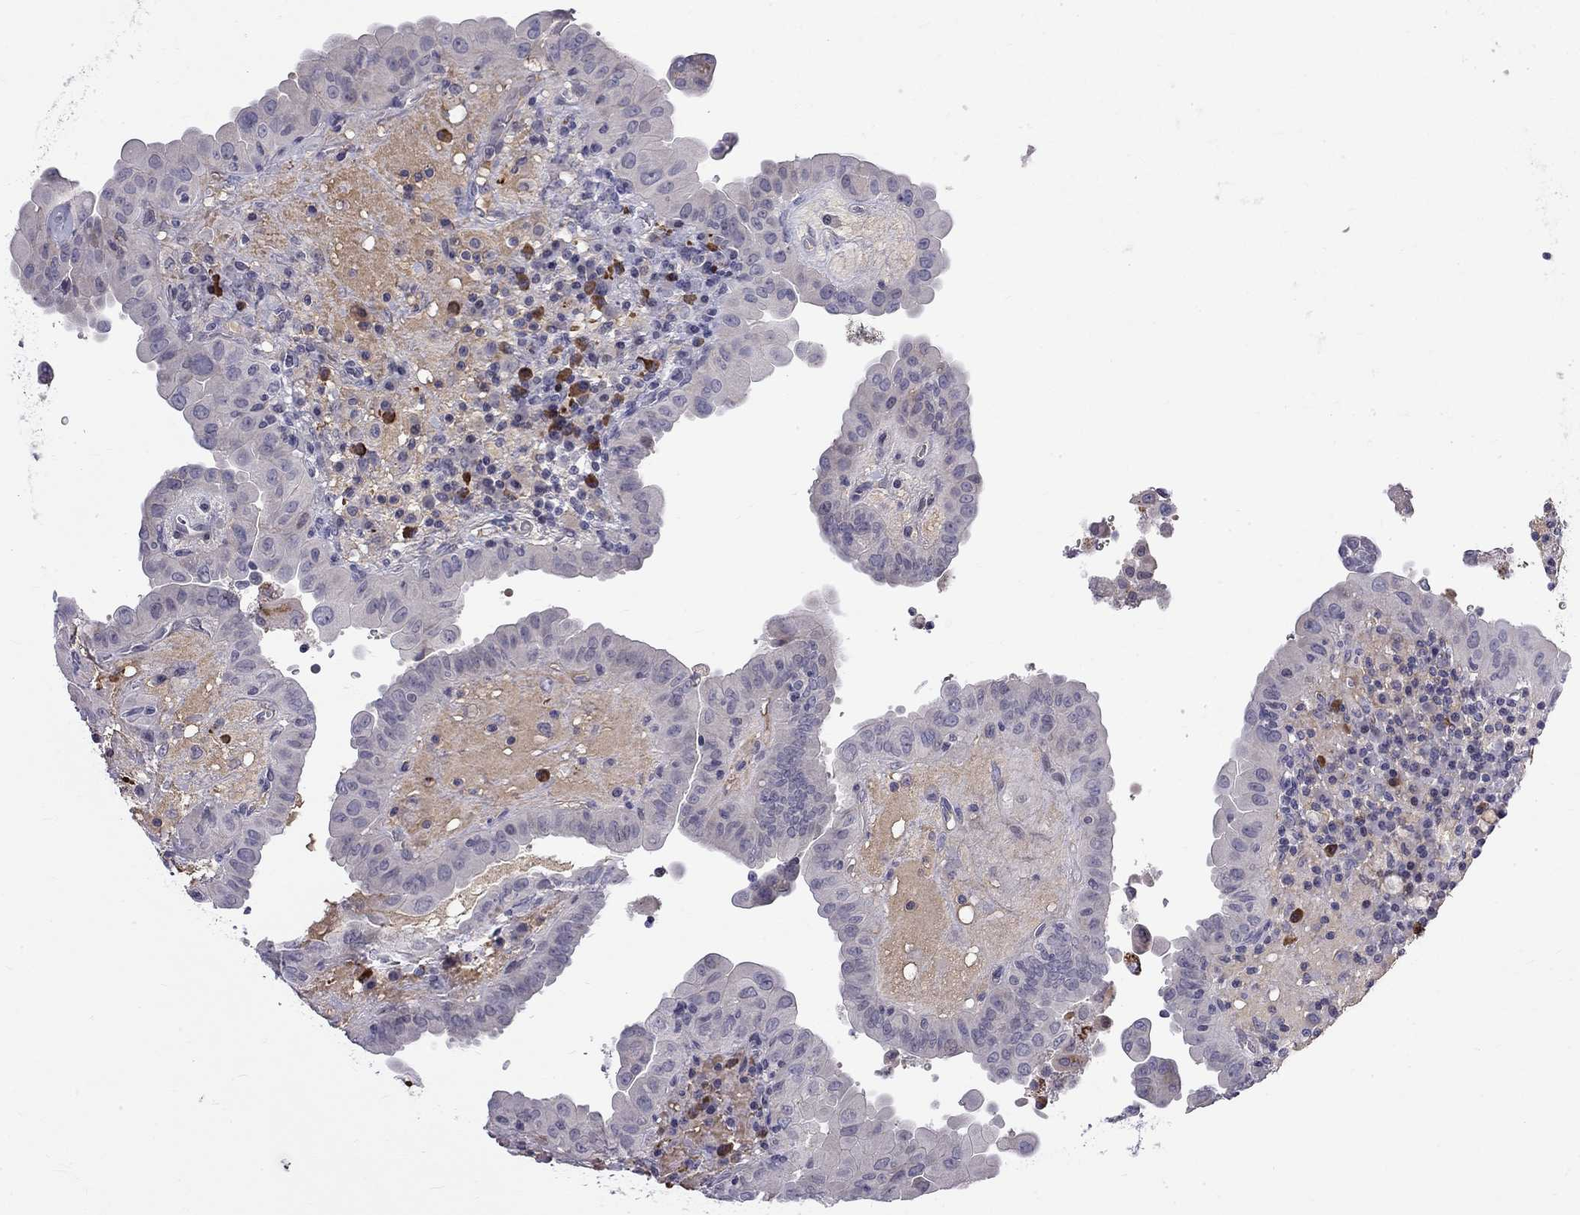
{"staining": {"intensity": "negative", "quantity": "none", "location": "none"}, "tissue": "thyroid cancer", "cell_type": "Tumor cells", "image_type": "cancer", "snomed": [{"axis": "morphology", "description": "Papillary adenocarcinoma, NOS"}, {"axis": "topography", "description": "Thyroid gland"}], "caption": "Protein analysis of thyroid papillary adenocarcinoma displays no significant expression in tumor cells.", "gene": "RTL9", "patient": {"sex": "female", "age": 37}}